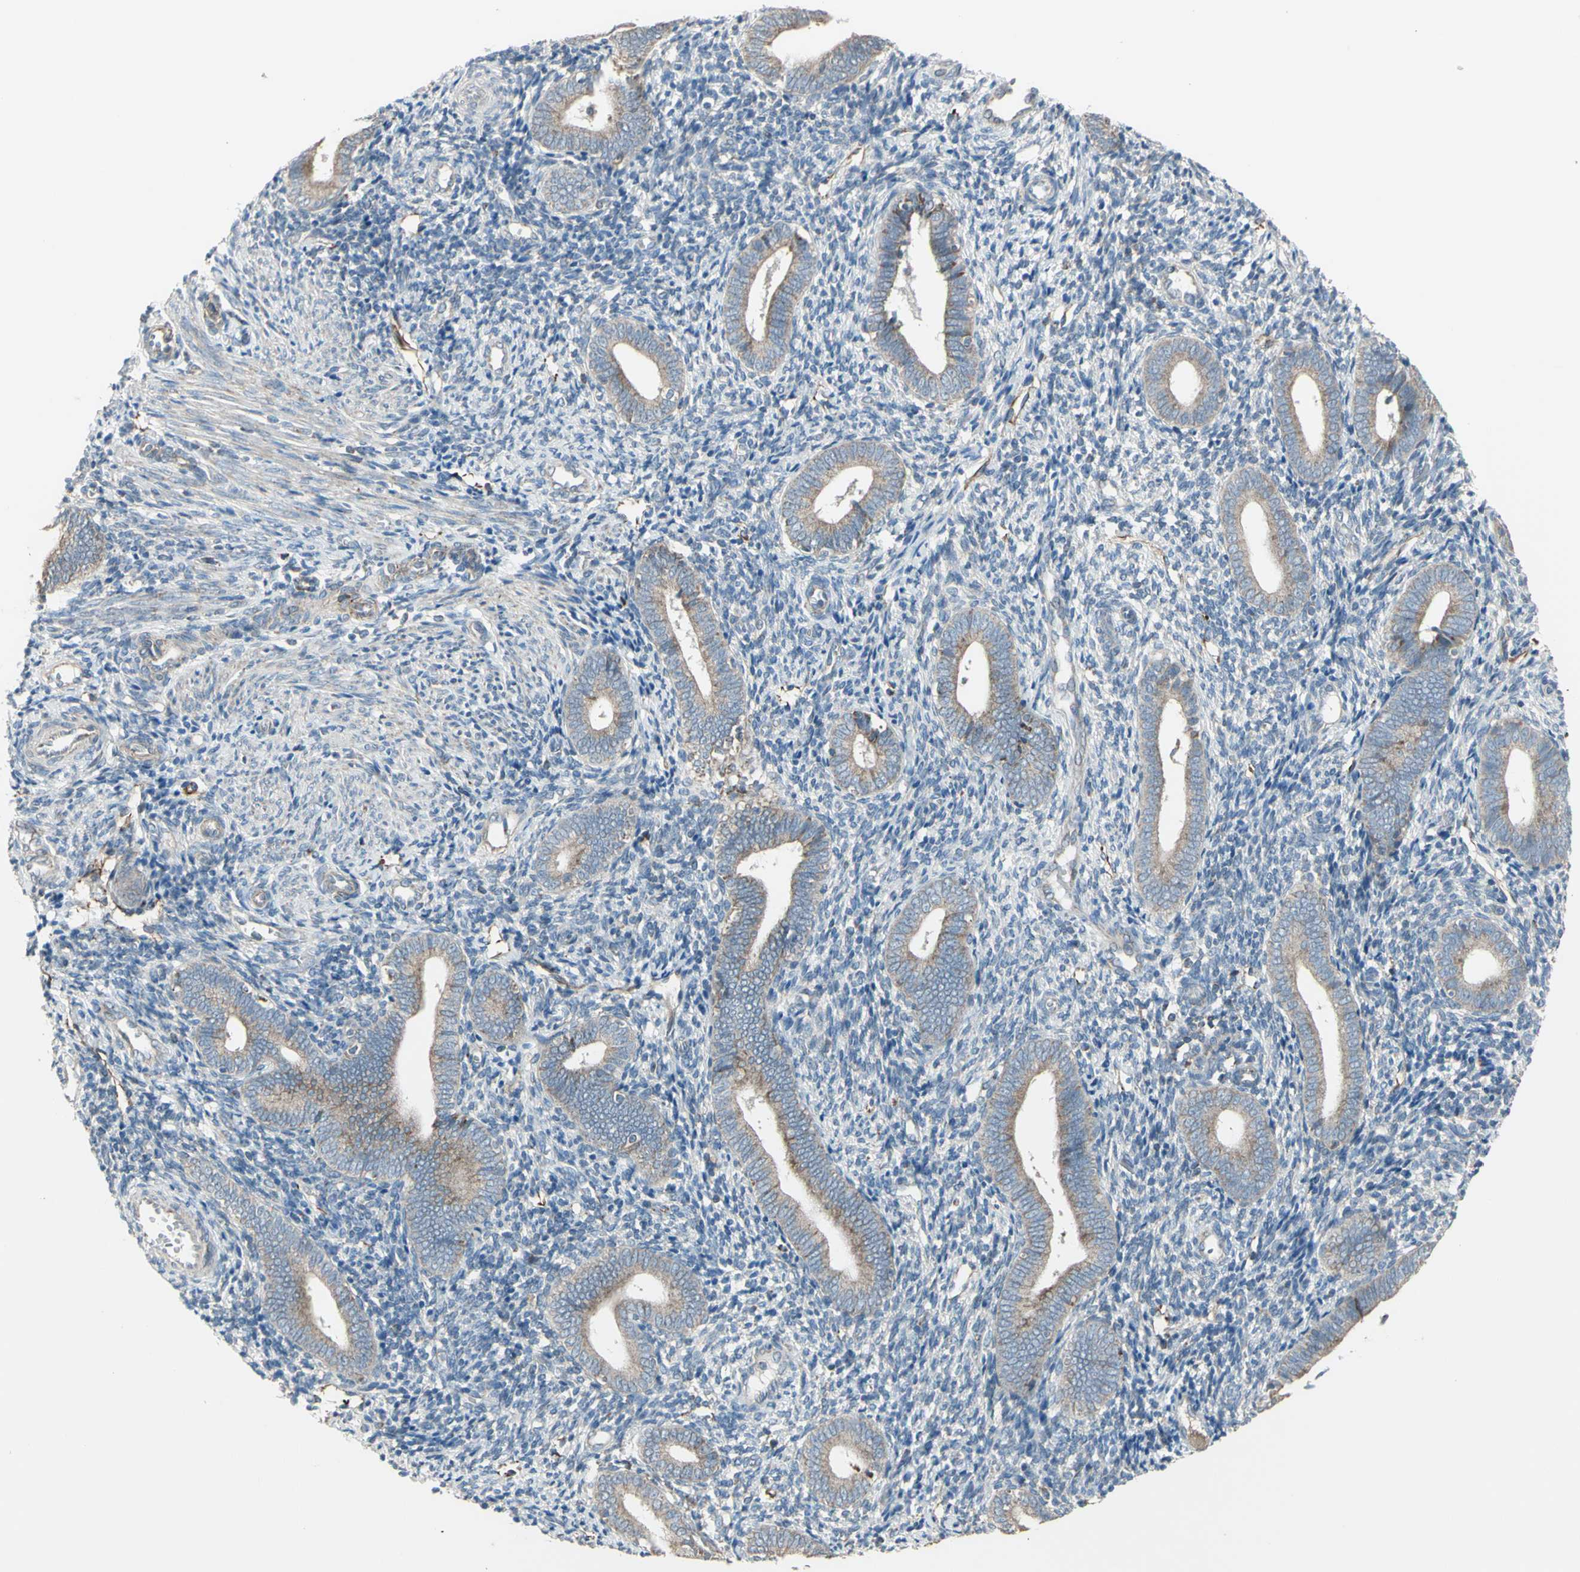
{"staining": {"intensity": "weak", "quantity": "<25%", "location": "cytoplasmic/membranous"}, "tissue": "endometrium", "cell_type": "Cells in endometrial stroma", "image_type": "normal", "snomed": [{"axis": "morphology", "description": "Normal tissue, NOS"}, {"axis": "topography", "description": "Uterus"}, {"axis": "topography", "description": "Endometrium"}], "caption": "IHC photomicrograph of unremarkable endometrium: endometrium stained with DAB displays no significant protein expression in cells in endometrial stroma. (DAB immunohistochemistry (IHC) visualized using brightfield microscopy, high magnification).", "gene": "FAM171B", "patient": {"sex": "female", "age": 33}}